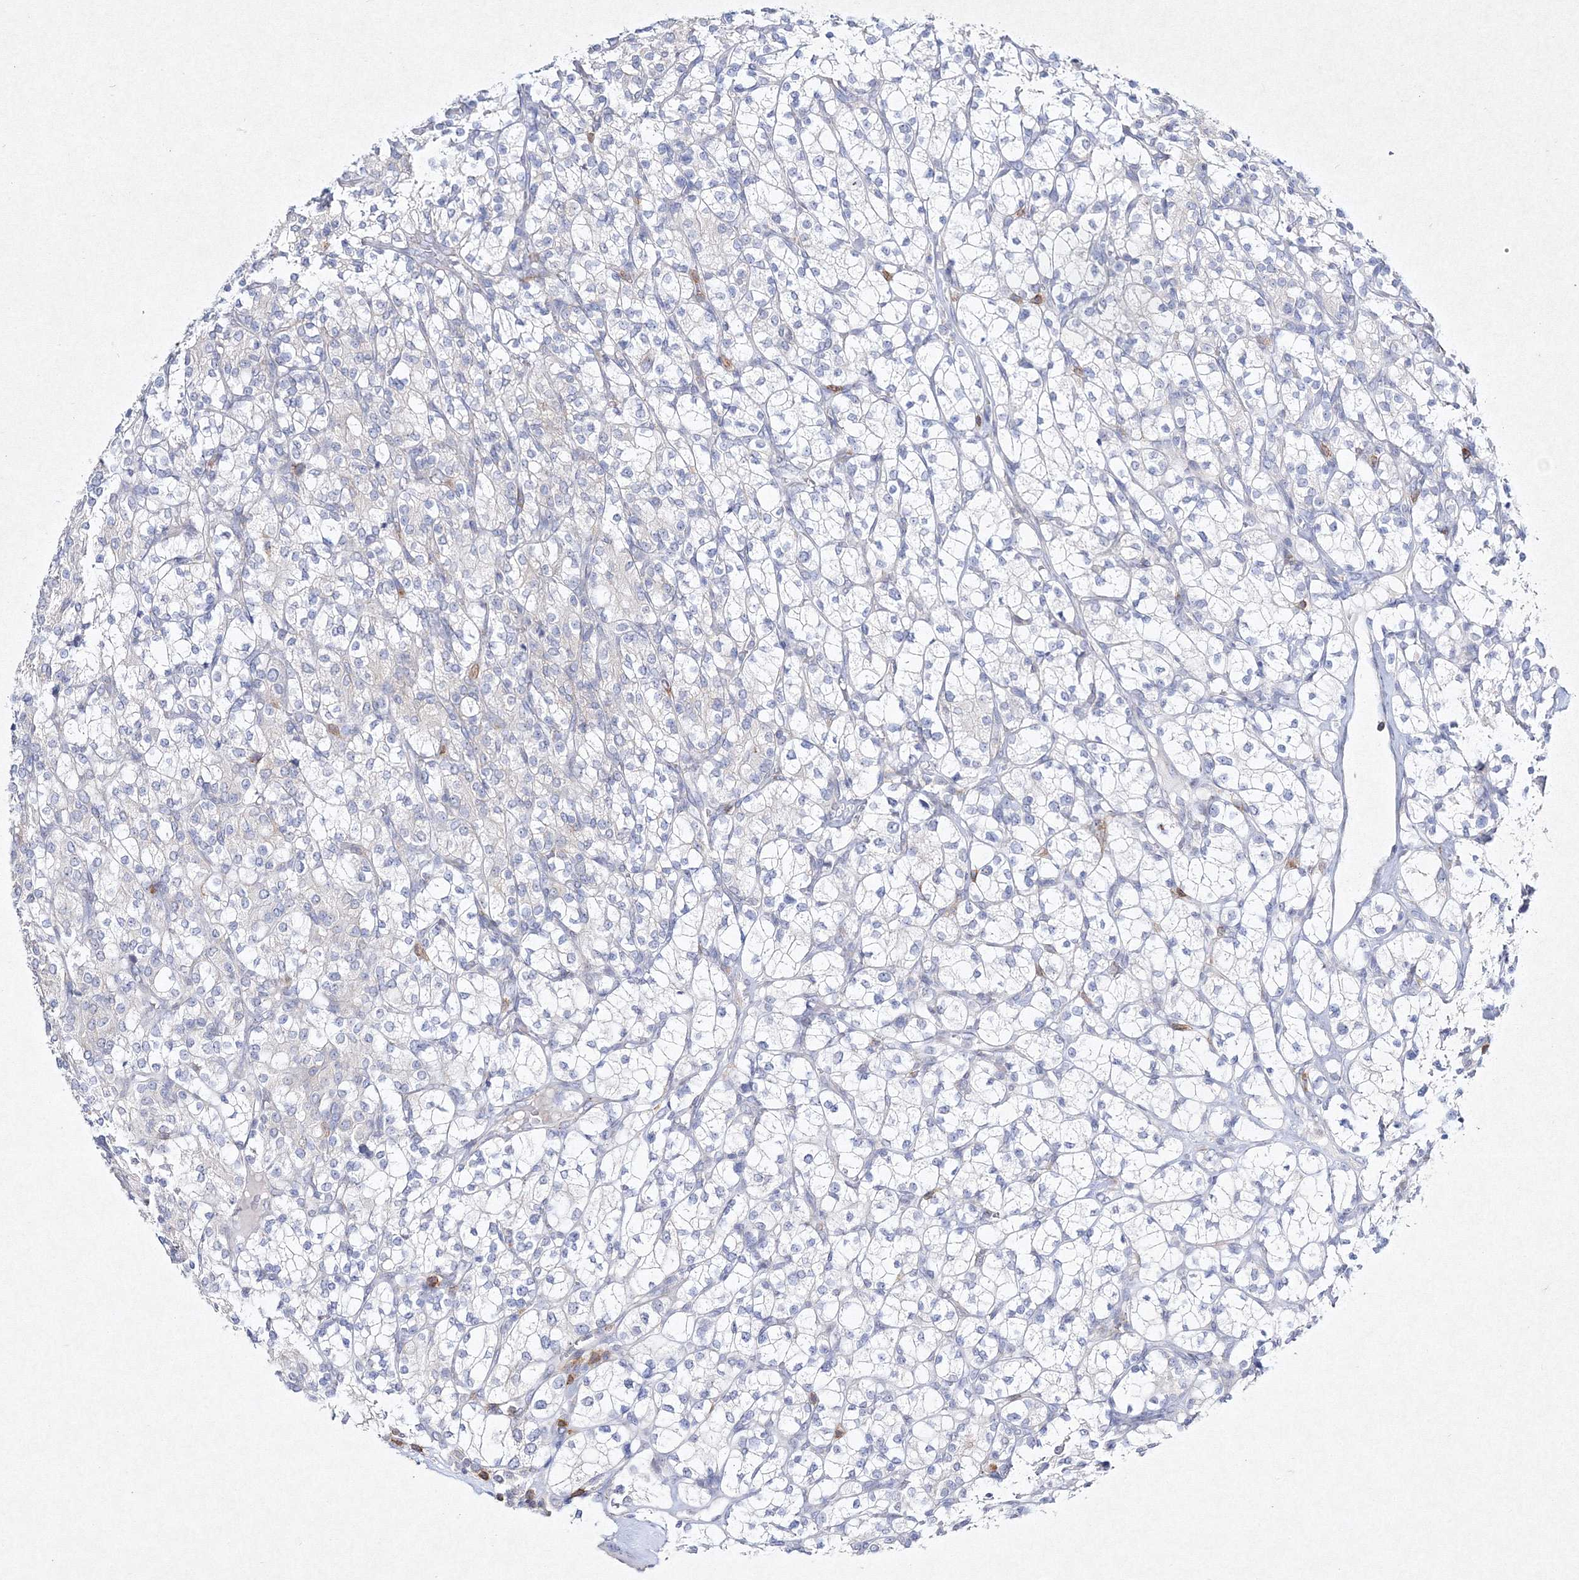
{"staining": {"intensity": "negative", "quantity": "none", "location": "none"}, "tissue": "renal cancer", "cell_type": "Tumor cells", "image_type": "cancer", "snomed": [{"axis": "morphology", "description": "Adenocarcinoma, NOS"}, {"axis": "topography", "description": "Kidney"}], "caption": "There is no significant positivity in tumor cells of renal cancer (adenocarcinoma).", "gene": "HCST", "patient": {"sex": "male", "age": 77}}